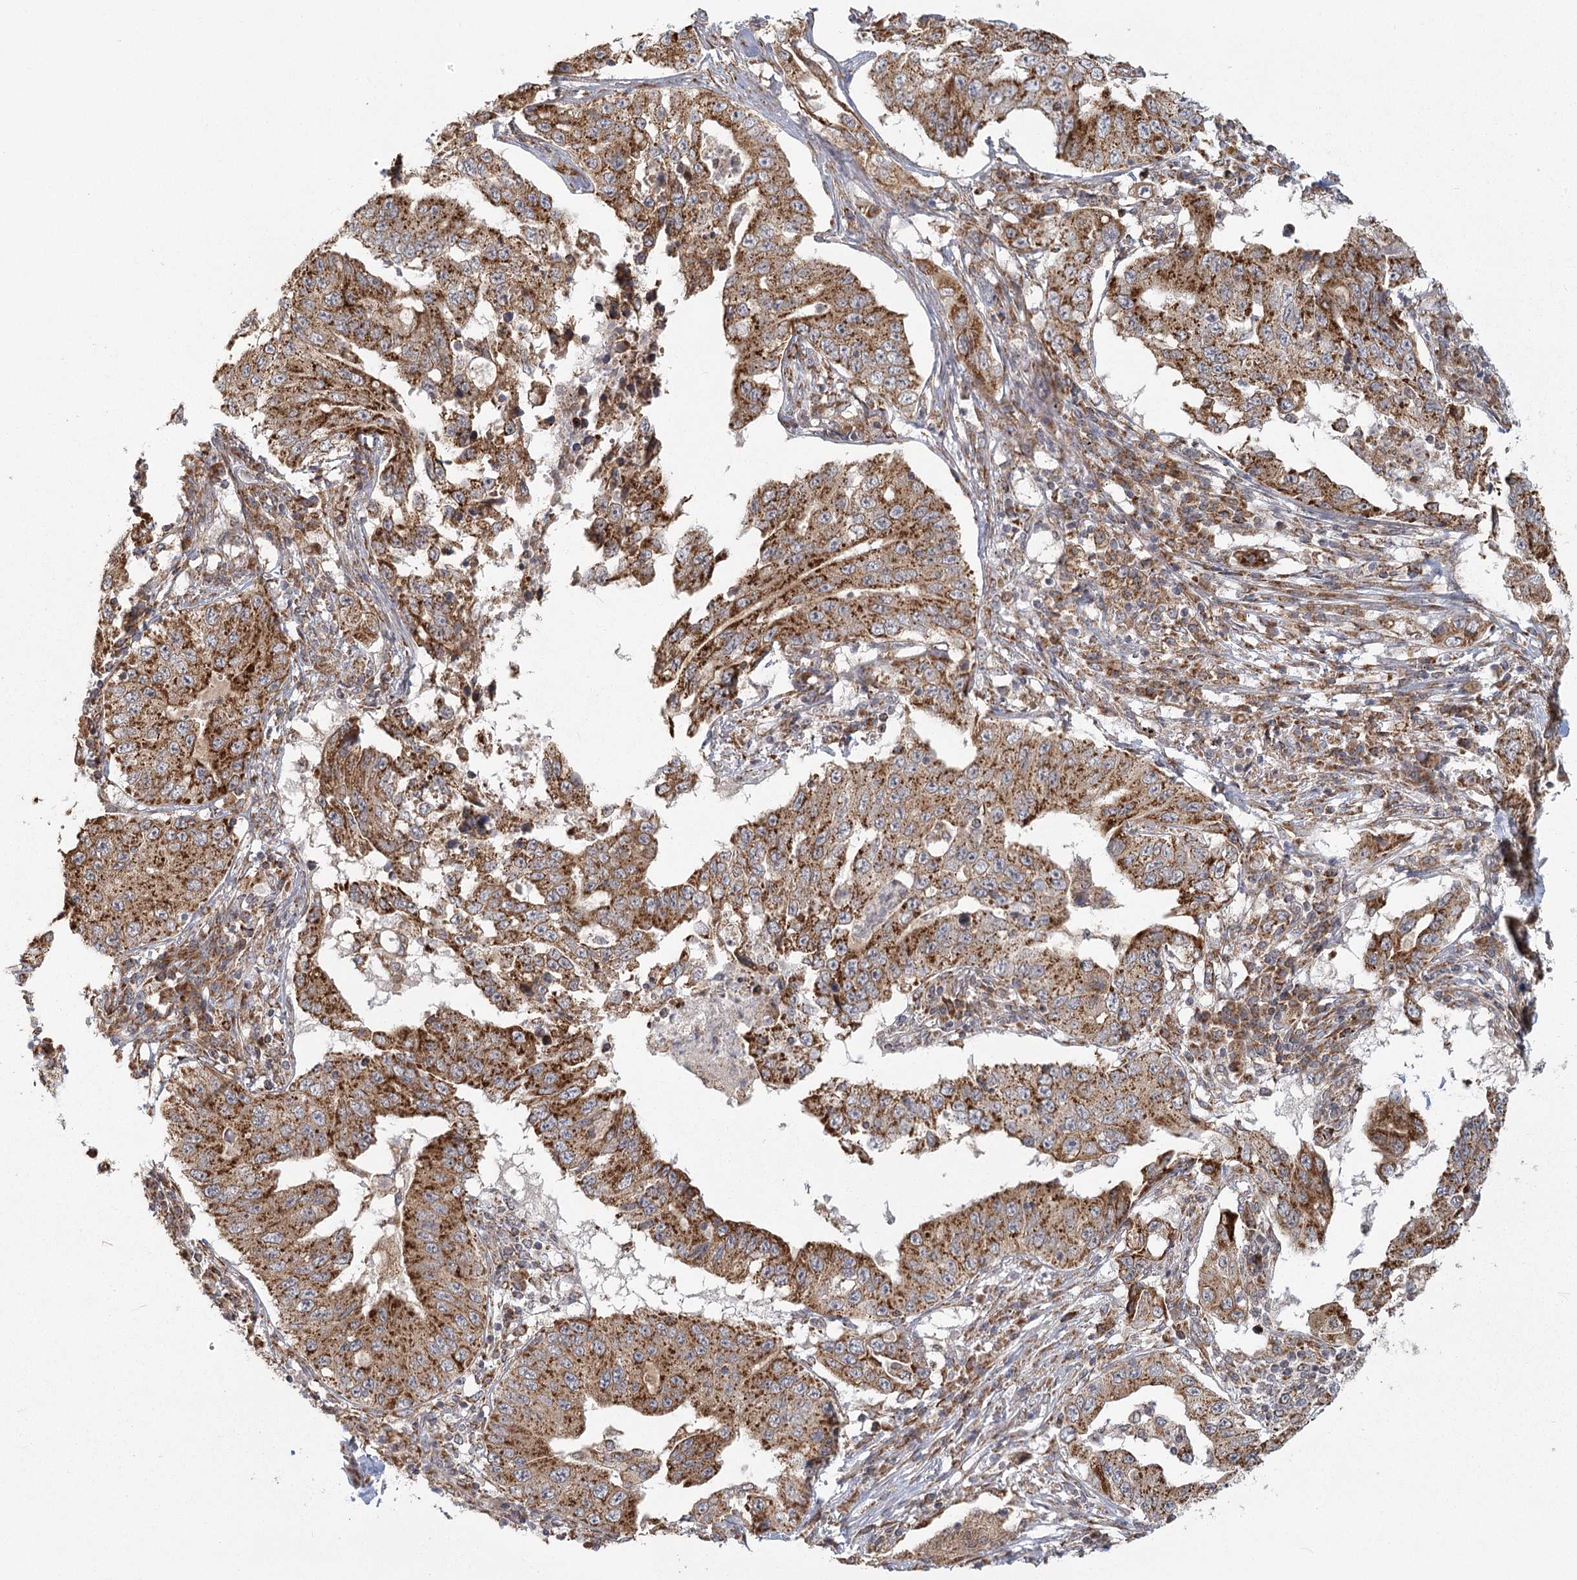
{"staining": {"intensity": "strong", "quantity": ">75%", "location": "cytoplasmic/membranous"}, "tissue": "lung cancer", "cell_type": "Tumor cells", "image_type": "cancer", "snomed": [{"axis": "morphology", "description": "Adenocarcinoma, NOS"}, {"axis": "topography", "description": "Lung"}], "caption": "Lung cancer (adenocarcinoma) stained with a protein marker reveals strong staining in tumor cells.", "gene": "LACTB", "patient": {"sex": "female", "age": 51}}